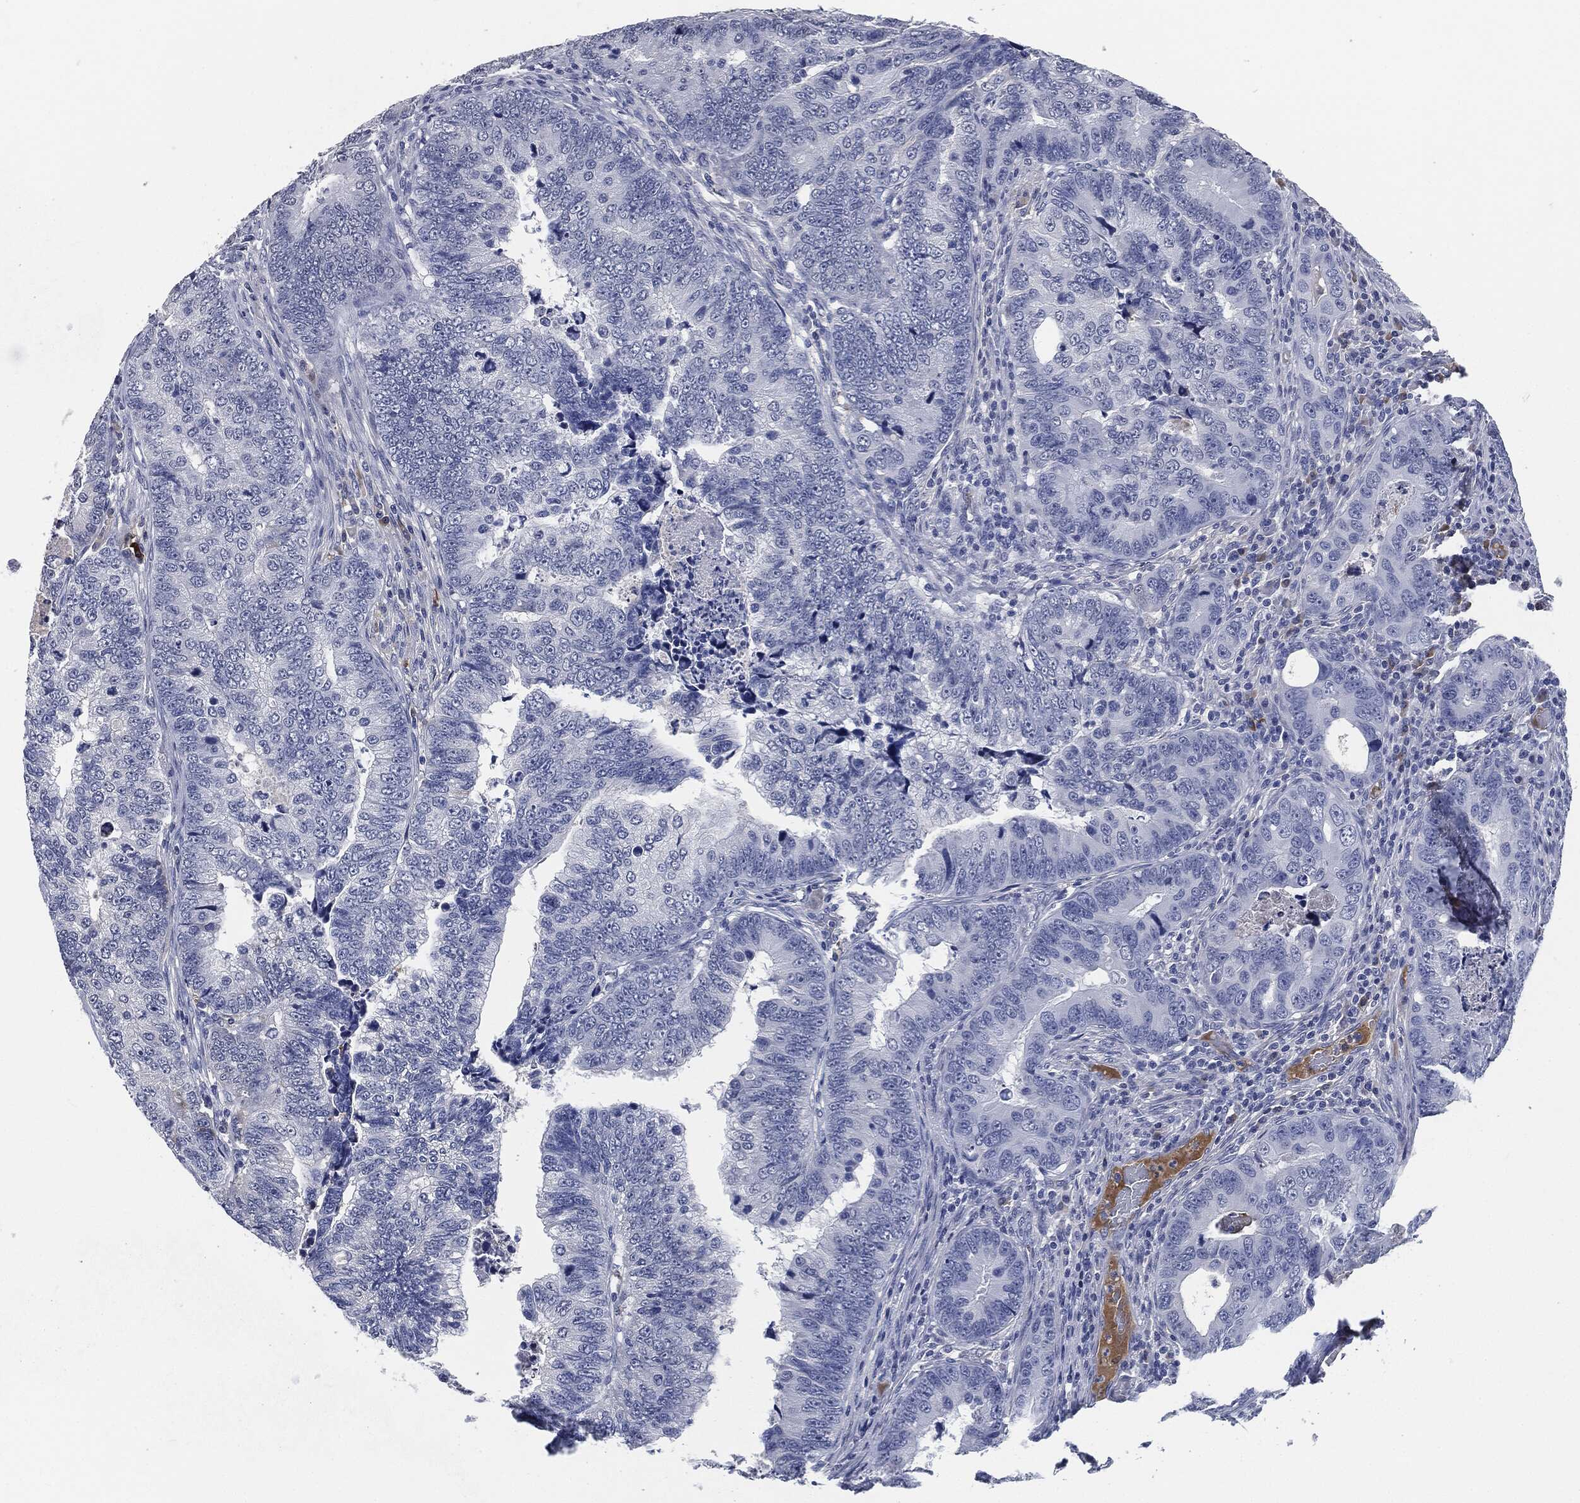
{"staining": {"intensity": "weak", "quantity": "<25%", "location": "cytoplasmic/membranous"}, "tissue": "colorectal cancer", "cell_type": "Tumor cells", "image_type": "cancer", "snomed": [{"axis": "morphology", "description": "Adenocarcinoma, NOS"}, {"axis": "topography", "description": "Colon"}], "caption": "Immunohistochemistry (IHC) of colorectal adenocarcinoma displays no expression in tumor cells. (Stains: DAB IHC with hematoxylin counter stain, Microscopy: brightfield microscopy at high magnification).", "gene": "SIGLEC7", "patient": {"sex": "female", "age": 72}}